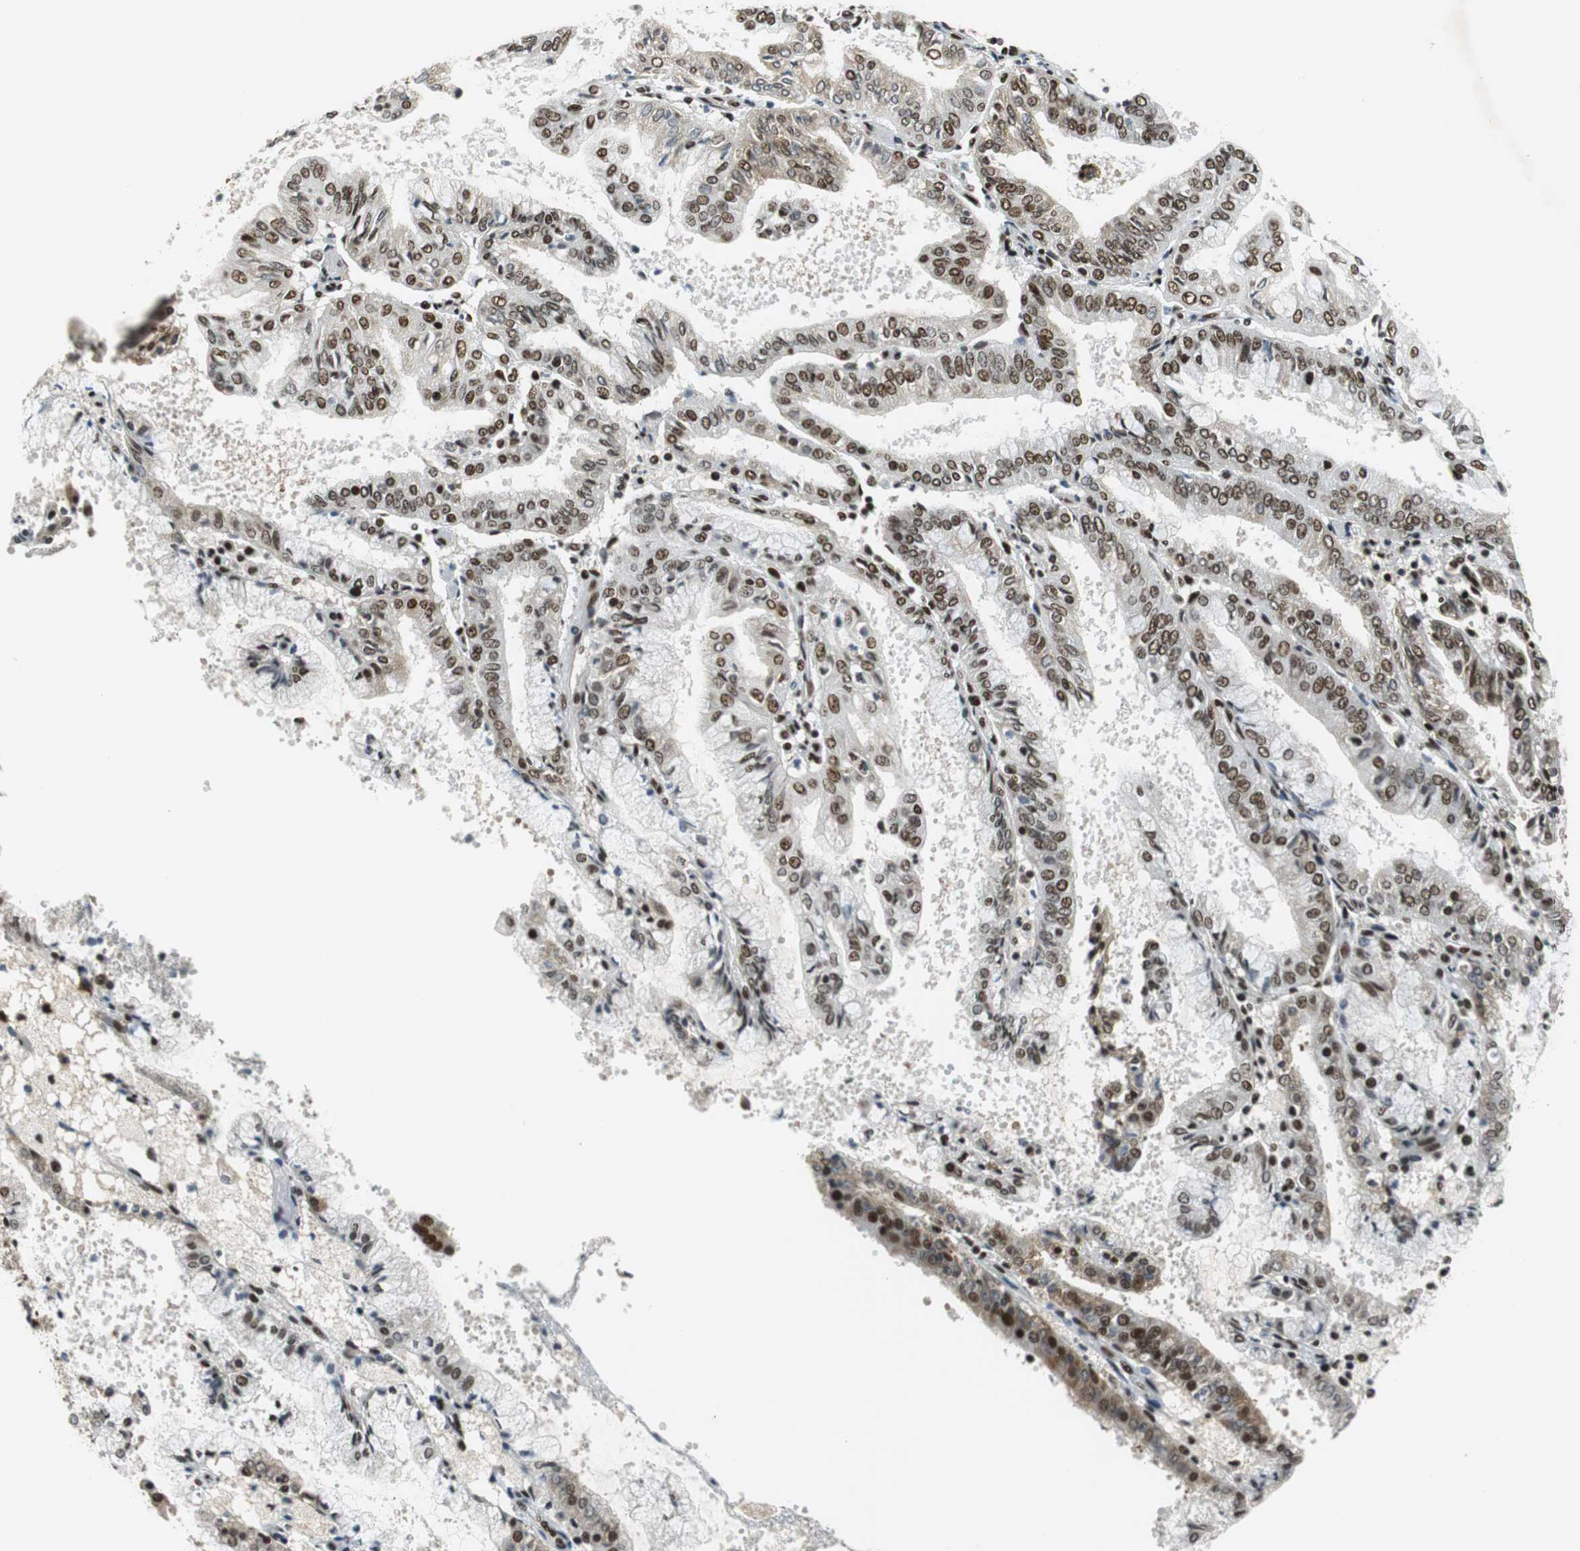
{"staining": {"intensity": "strong", "quantity": ">75%", "location": "cytoplasmic/membranous,nuclear"}, "tissue": "endometrial cancer", "cell_type": "Tumor cells", "image_type": "cancer", "snomed": [{"axis": "morphology", "description": "Adenocarcinoma, NOS"}, {"axis": "topography", "description": "Endometrium"}], "caption": "The immunohistochemical stain shows strong cytoplasmic/membranous and nuclear staining in tumor cells of endometrial cancer (adenocarcinoma) tissue.", "gene": "PRKDC", "patient": {"sex": "female", "age": 63}}